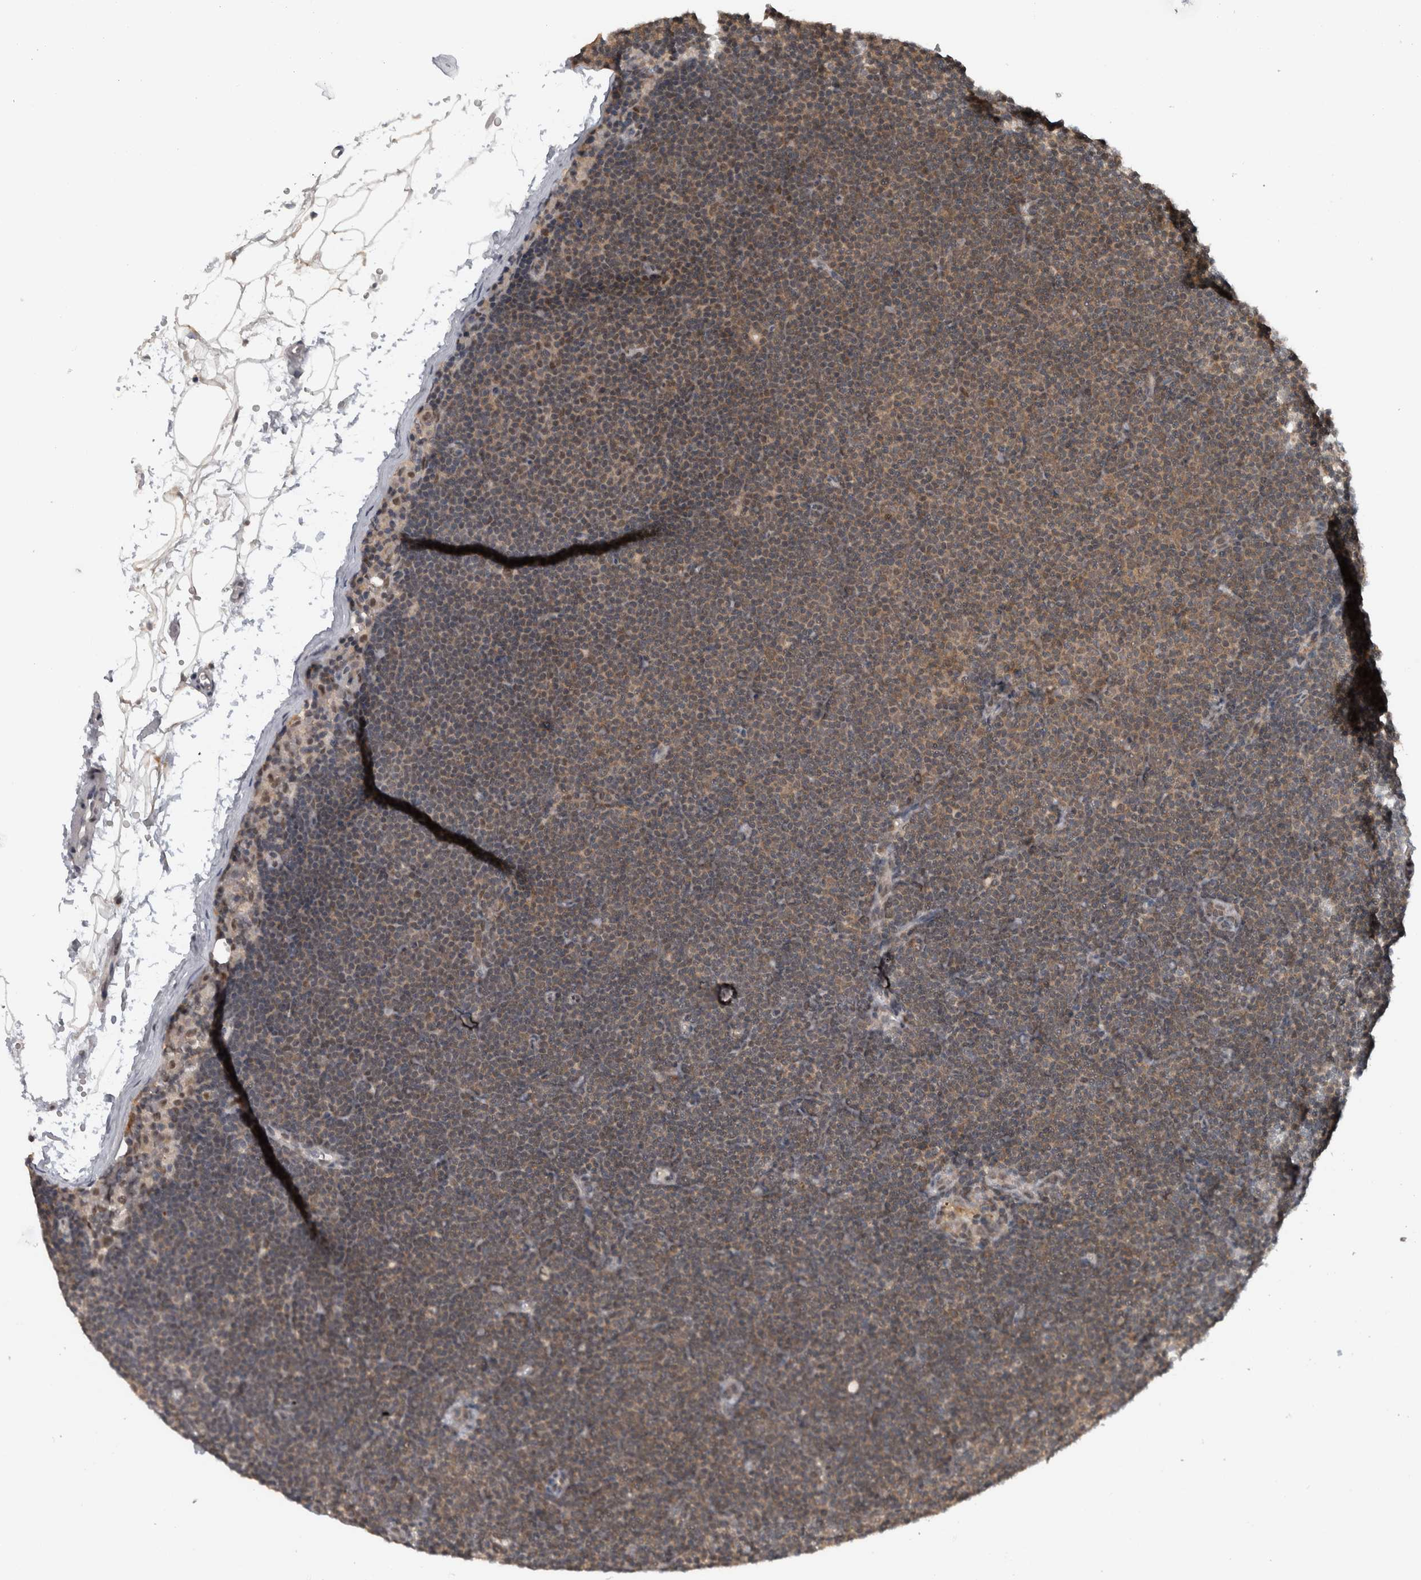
{"staining": {"intensity": "weak", "quantity": ">75%", "location": "cytoplasmic/membranous"}, "tissue": "lymphoma", "cell_type": "Tumor cells", "image_type": "cancer", "snomed": [{"axis": "morphology", "description": "Malignant lymphoma, non-Hodgkin's type, Low grade"}, {"axis": "topography", "description": "Lymph node"}], "caption": "Brown immunohistochemical staining in human lymphoma shows weak cytoplasmic/membranous expression in about >75% of tumor cells.", "gene": "SPAG7", "patient": {"sex": "female", "age": 53}}